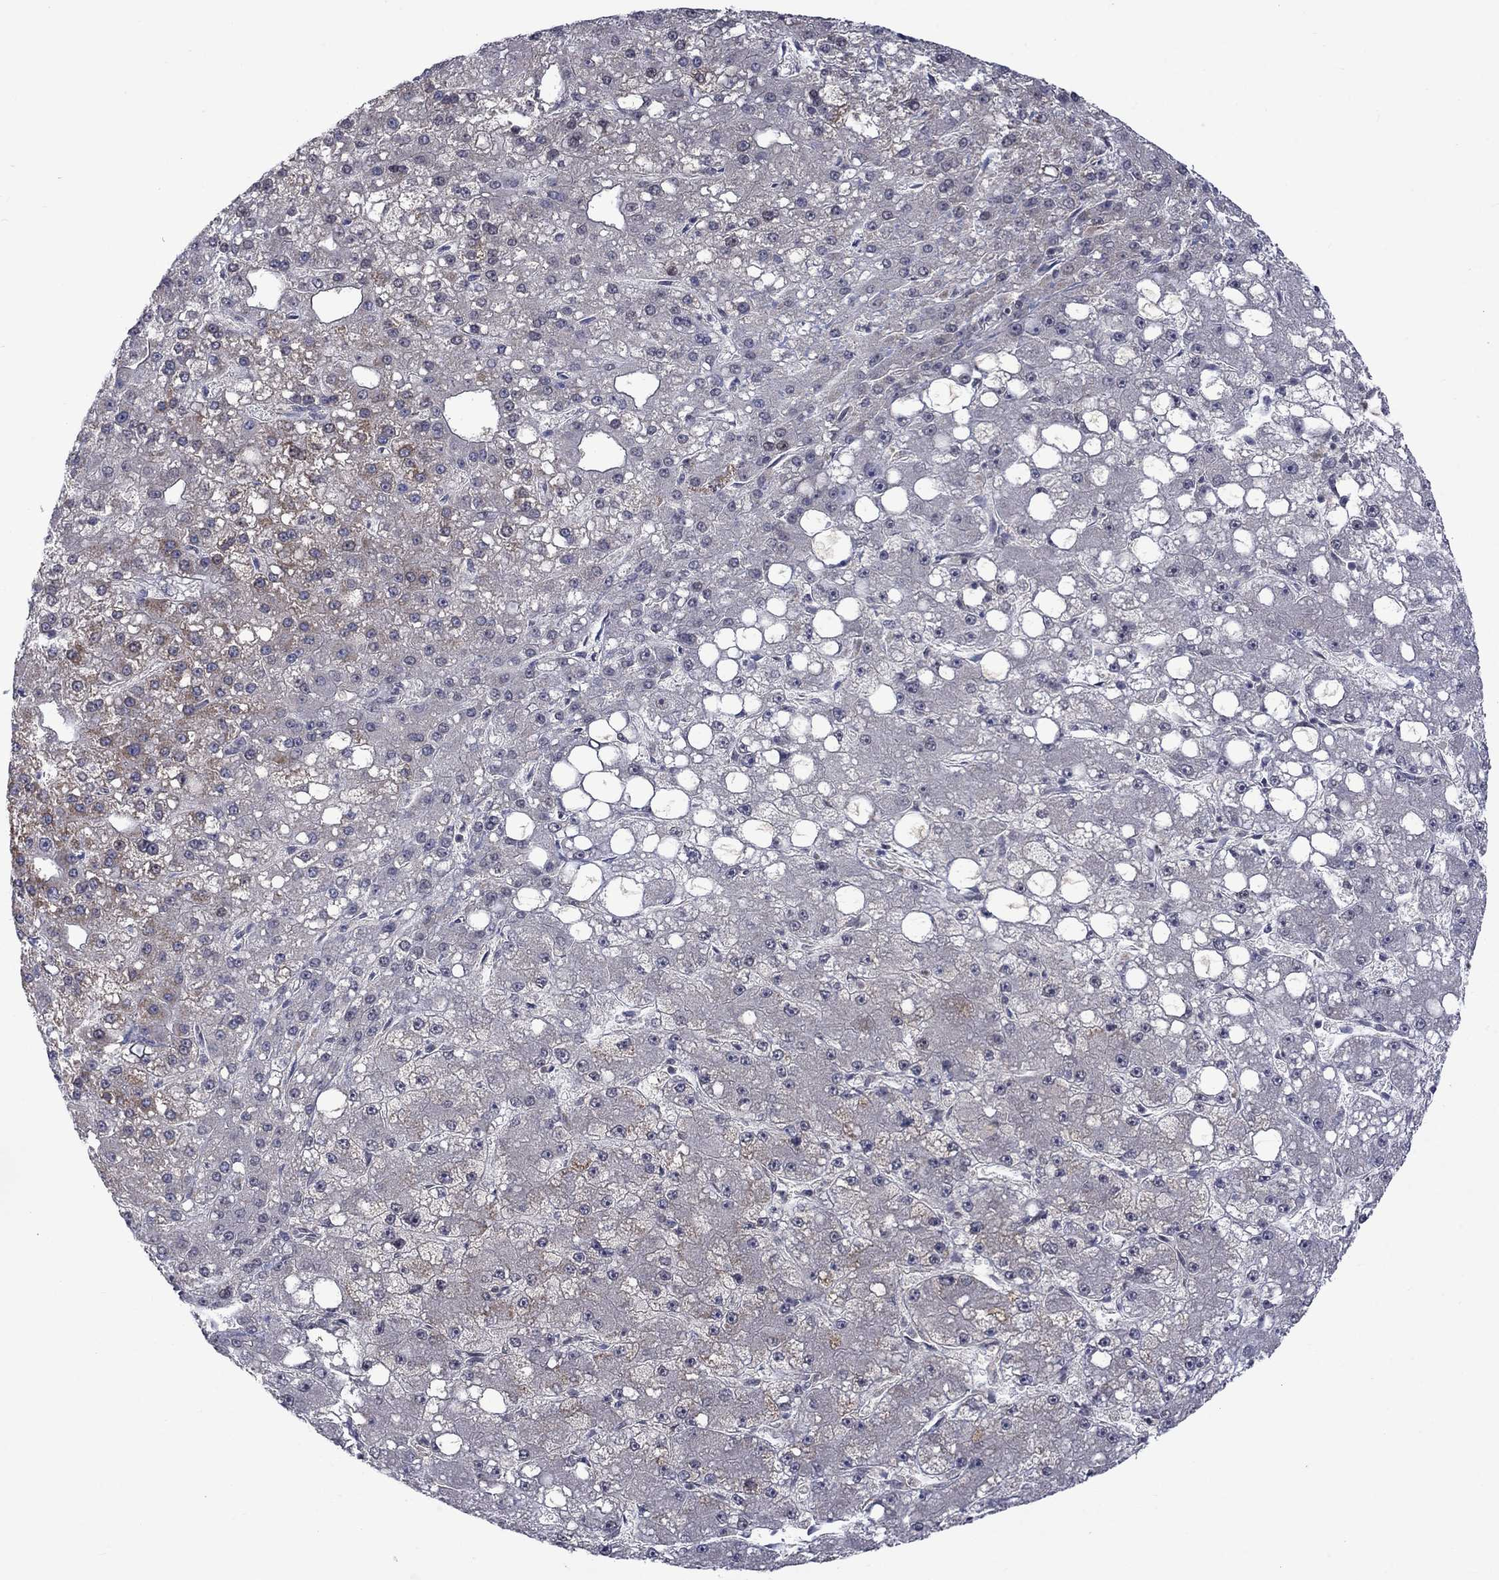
{"staining": {"intensity": "moderate", "quantity": "<25%", "location": "cytoplasmic/membranous"}, "tissue": "liver cancer", "cell_type": "Tumor cells", "image_type": "cancer", "snomed": [{"axis": "morphology", "description": "Carcinoma, Hepatocellular, NOS"}, {"axis": "topography", "description": "Liver"}], "caption": "Immunohistochemistry image of neoplastic tissue: human liver cancer (hepatocellular carcinoma) stained using immunohistochemistry displays low levels of moderate protein expression localized specifically in the cytoplasmic/membranous of tumor cells, appearing as a cytoplasmic/membranous brown color.", "gene": "KCNJ16", "patient": {"sex": "male", "age": 67}}